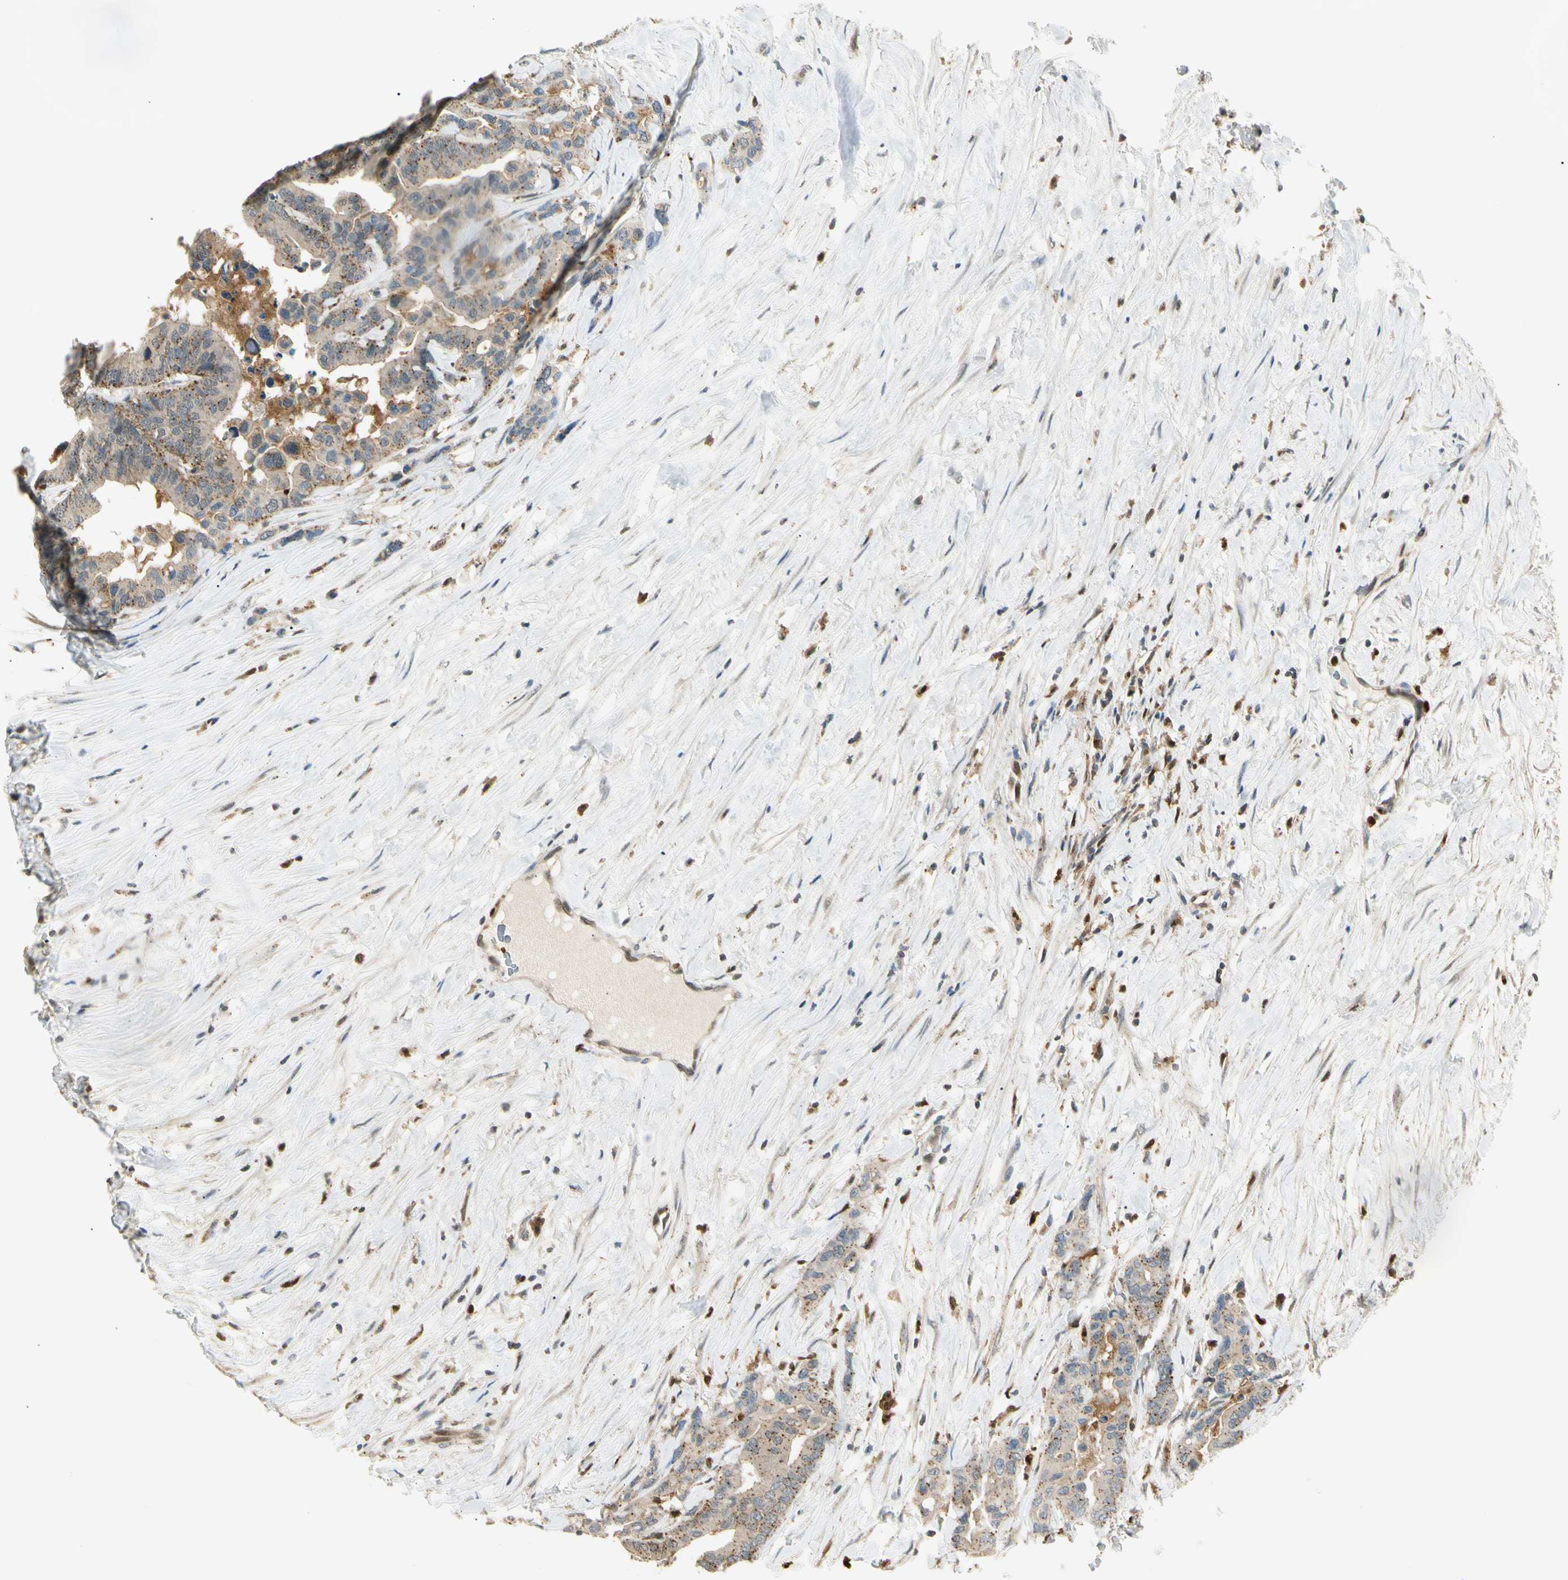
{"staining": {"intensity": "moderate", "quantity": "25%-75%", "location": "cytoplasmic/membranous"}, "tissue": "colorectal cancer", "cell_type": "Tumor cells", "image_type": "cancer", "snomed": [{"axis": "morphology", "description": "Normal tissue, NOS"}, {"axis": "morphology", "description": "Adenocarcinoma, NOS"}, {"axis": "topography", "description": "Colon"}], "caption": "Adenocarcinoma (colorectal) stained with a brown dye exhibits moderate cytoplasmic/membranous positive positivity in about 25%-75% of tumor cells.", "gene": "LTA4H", "patient": {"sex": "male", "age": 82}}